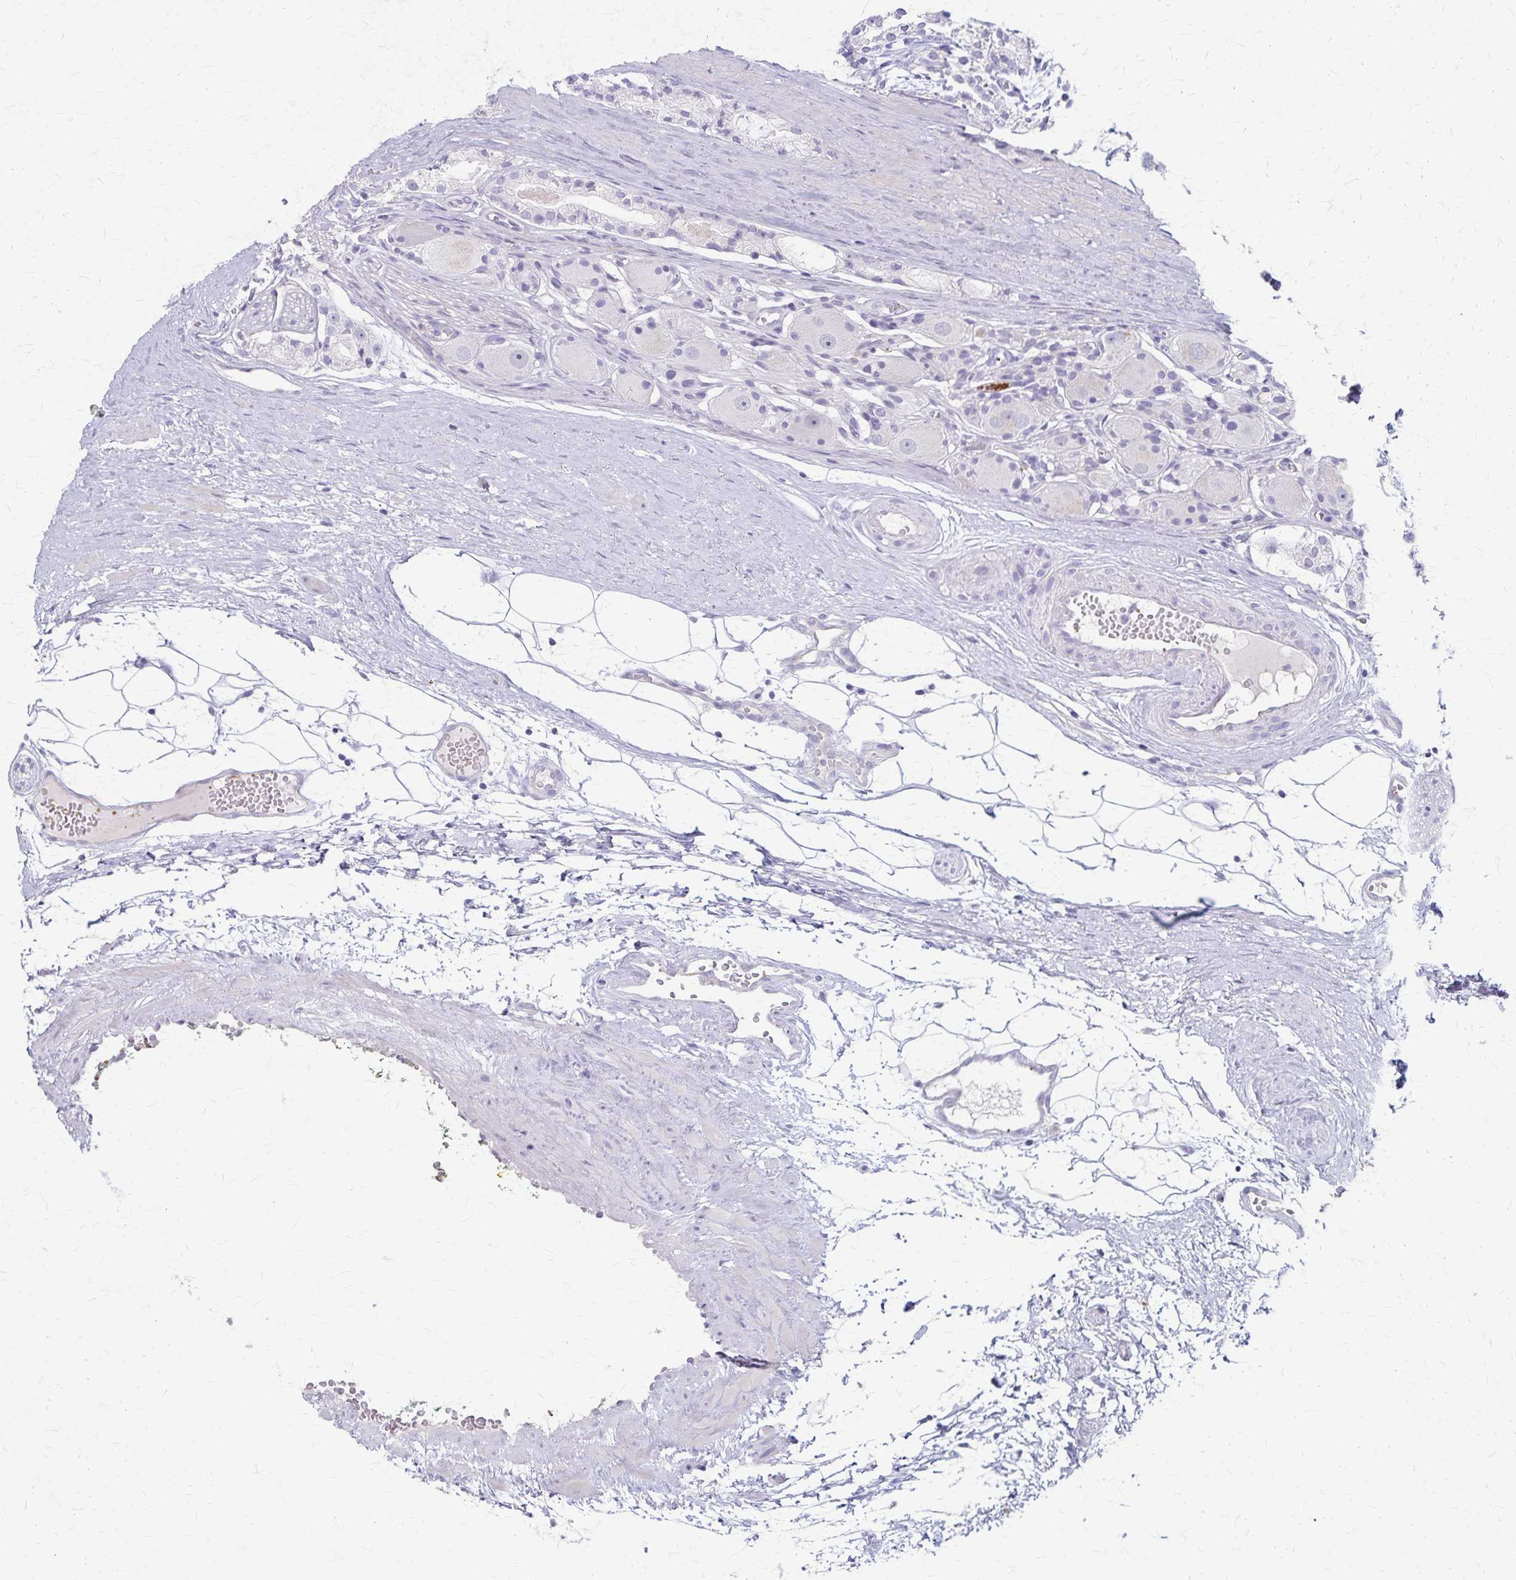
{"staining": {"intensity": "negative", "quantity": "none", "location": "none"}, "tissue": "prostate cancer", "cell_type": "Tumor cells", "image_type": "cancer", "snomed": [{"axis": "morphology", "description": "Adenocarcinoma, High grade"}, {"axis": "topography", "description": "Prostate"}], "caption": "Immunohistochemistry photomicrograph of neoplastic tissue: prostate cancer (adenocarcinoma (high-grade)) stained with DAB (3,3'-diaminobenzidine) displays no significant protein expression in tumor cells.", "gene": "RASL10B", "patient": {"sex": "male", "age": 71}}